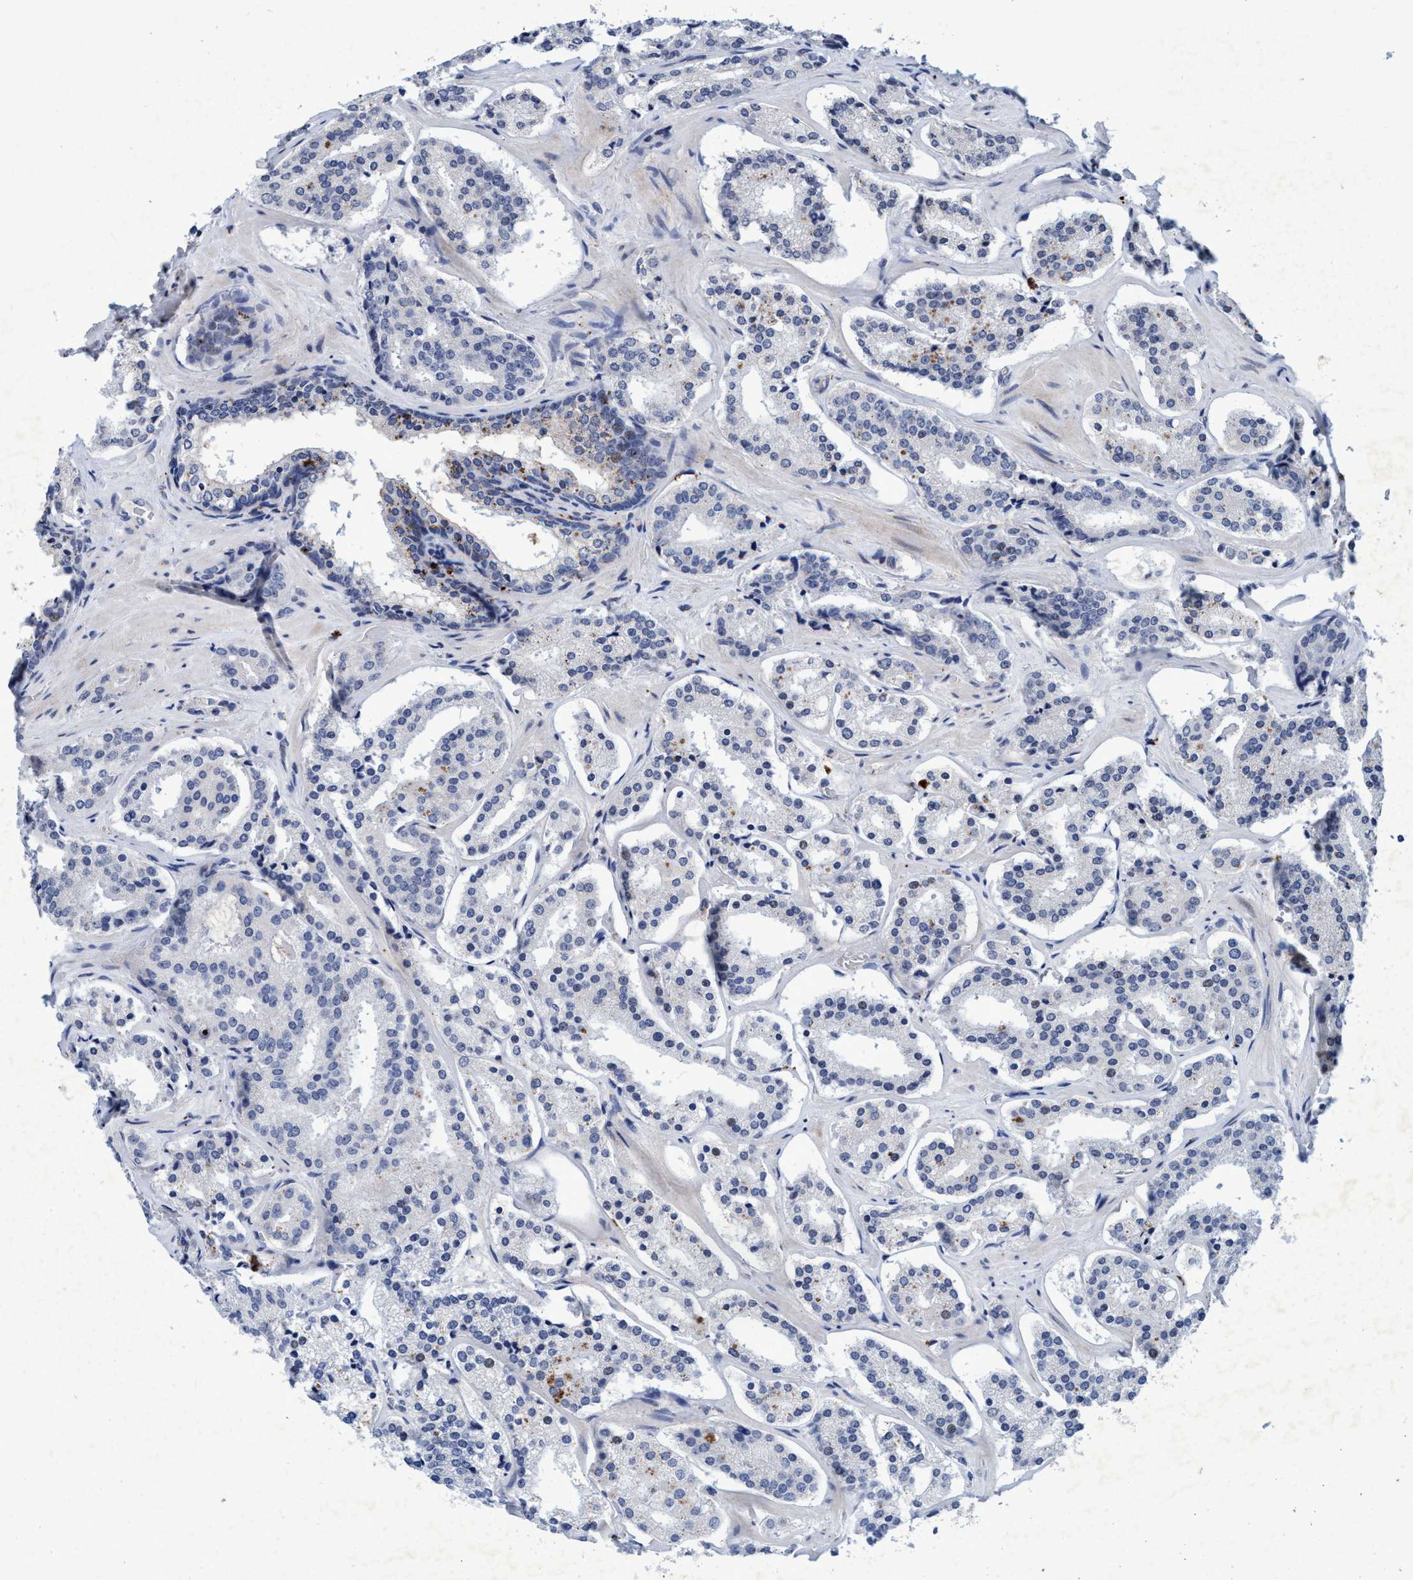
{"staining": {"intensity": "moderate", "quantity": "<25%", "location": "cytoplasmic/membranous"}, "tissue": "prostate cancer", "cell_type": "Tumor cells", "image_type": "cancer", "snomed": [{"axis": "morphology", "description": "Adenocarcinoma, High grade"}, {"axis": "topography", "description": "Prostate"}], "caption": "This histopathology image demonstrates IHC staining of prostate cancer, with low moderate cytoplasmic/membranous expression in about <25% of tumor cells.", "gene": "GRB14", "patient": {"sex": "male", "age": 60}}